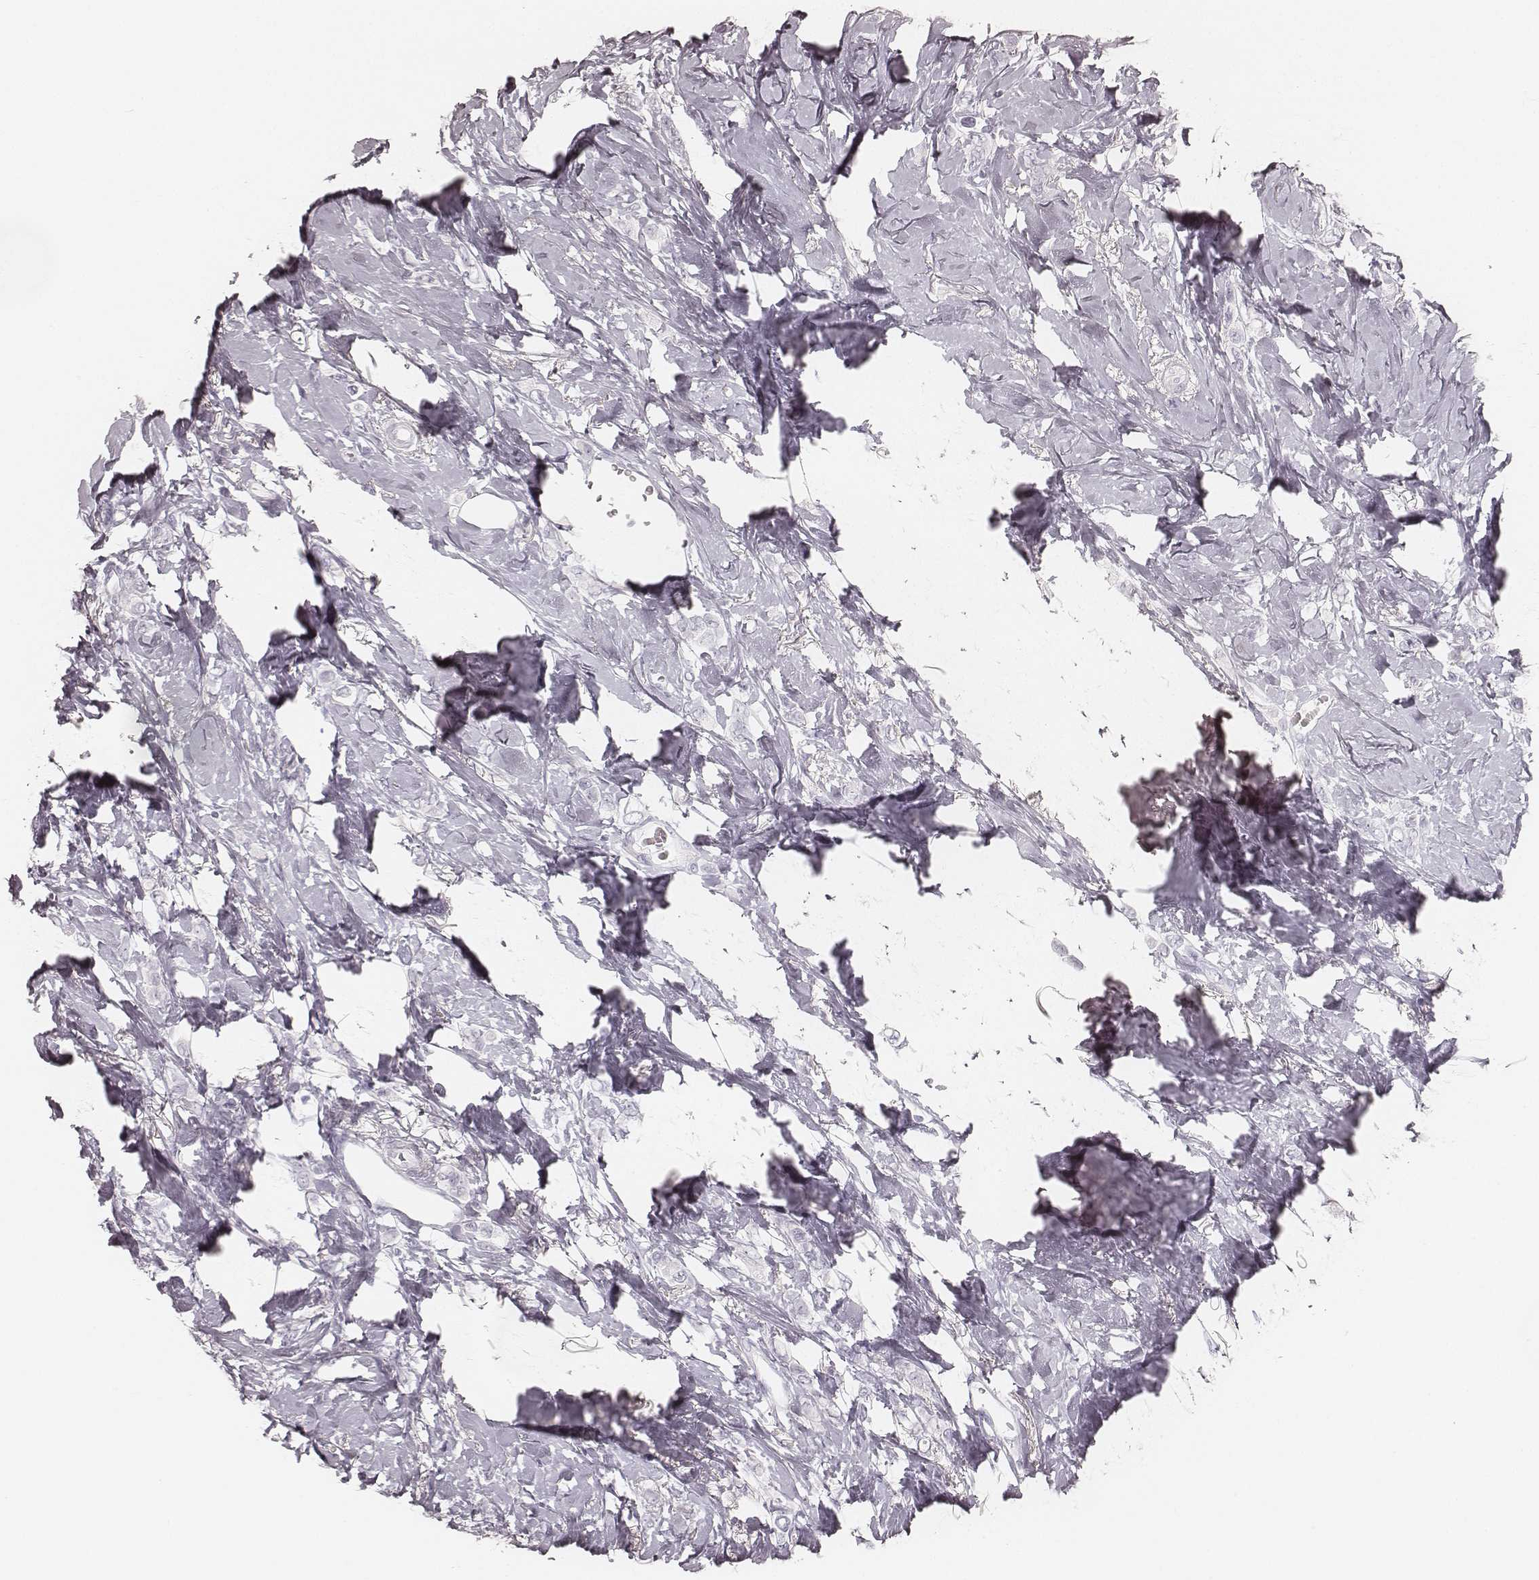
{"staining": {"intensity": "negative", "quantity": "none", "location": "none"}, "tissue": "breast cancer", "cell_type": "Tumor cells", "image_type": "cancer", "snomed": [{"axis": "morphology", "description": "Lobular carcinoma"}, {"axis": "topography", "description": "Breast"}], "caption": "Histopathology image shows no significant protein staining in tumor cells of breast cancer (lobular carcinoma).", "gene": "KRT82", "patient": {"sex": "female", "age": 66}}